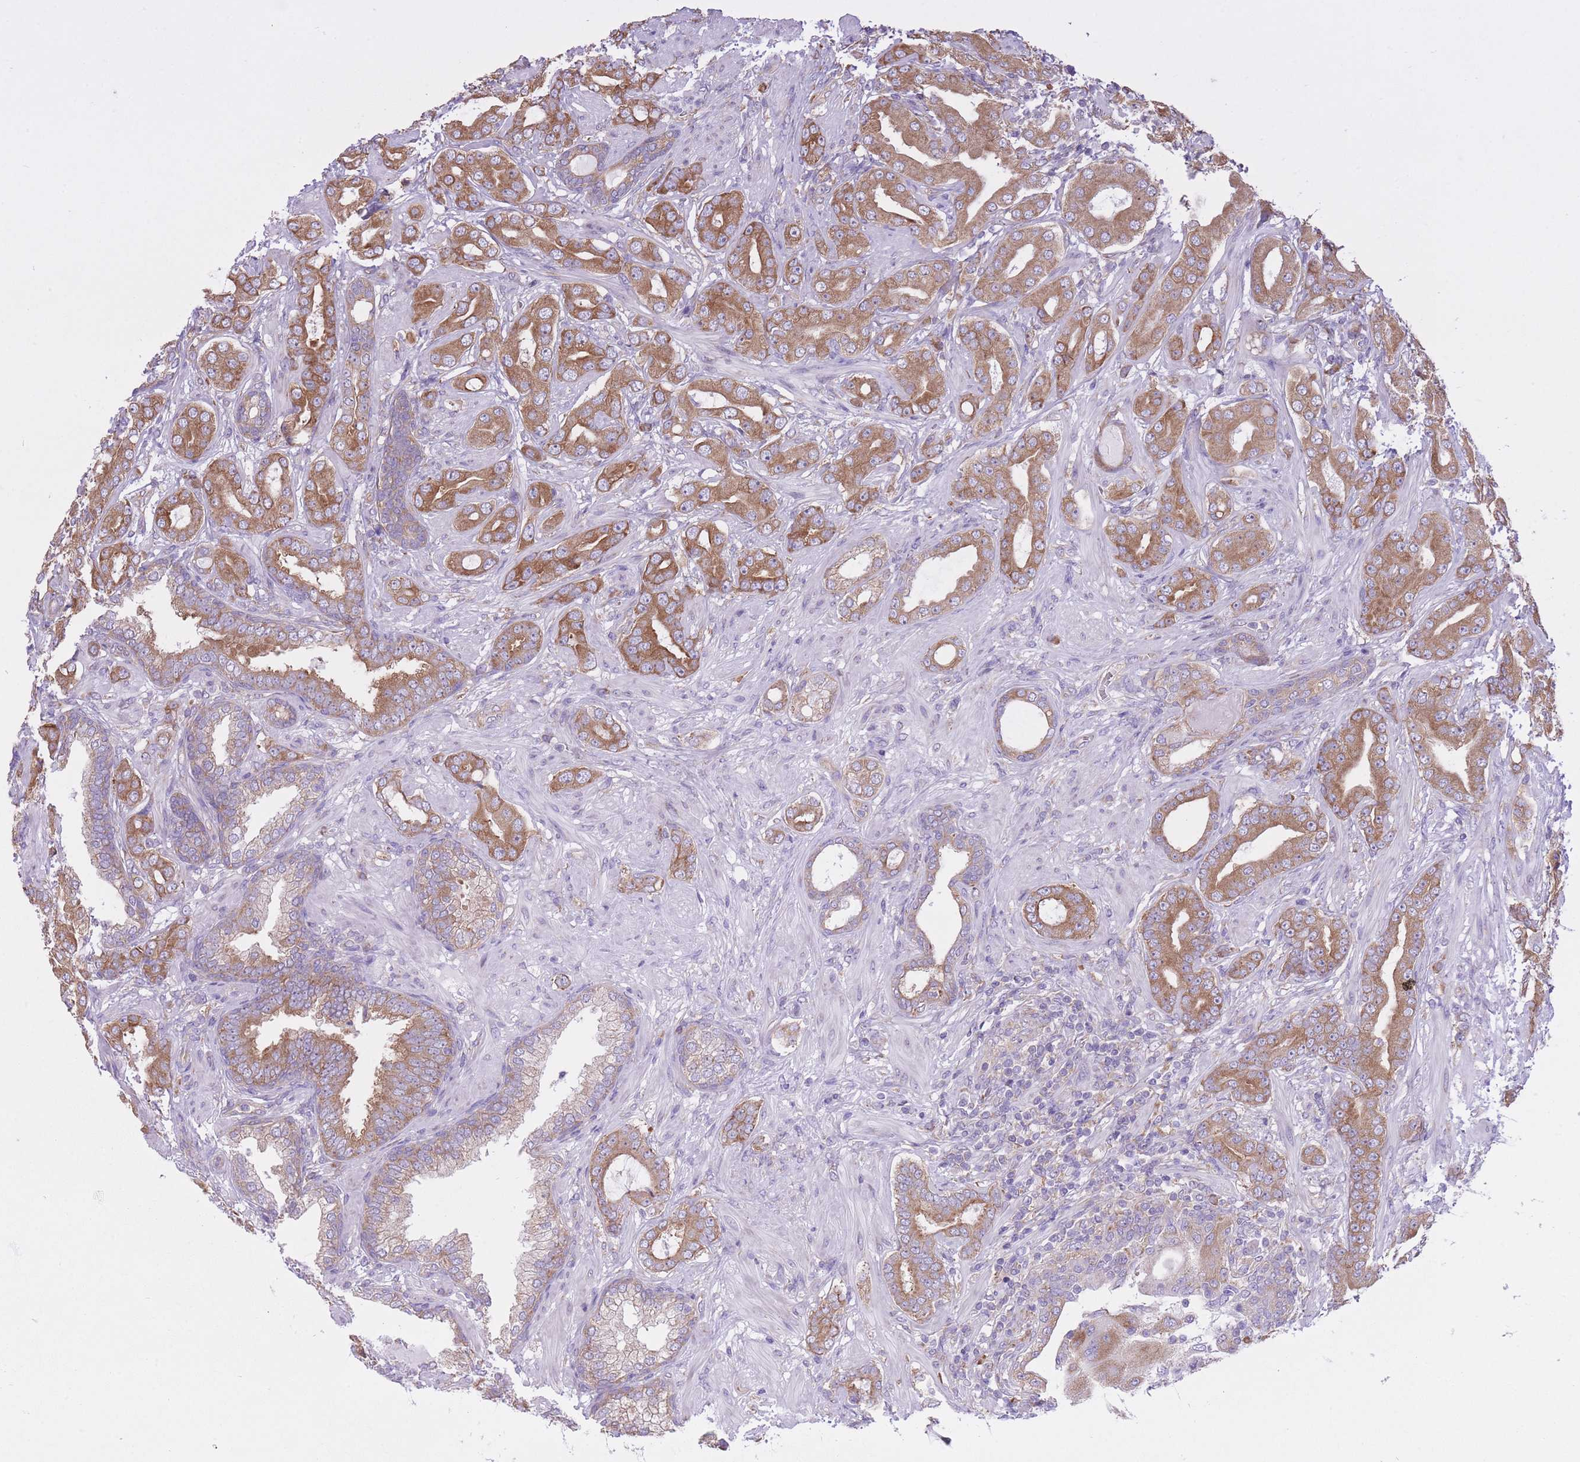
{"staining": {"intensity": "moderate", "quantity": ">75%", "location": "cytoplasmic/membranous"}, "tissue": "prostate cancer", "cell_type": "Tumor cells", "image_type": "cancer", "snomed": [{"axis": "morphology", "description": "Adenocarcinoma, Low grade"}, {"axis": "topography", "description": "Prostate"}], "caption": "A high-resolution histopathology image shows immunohistochemistry (IHC) staining of prostate cancer, which demonstrates moderate cytoplasmic/membranous positivity in approximately >75% of tumor cells.", "gene": "ZNF501", "patient": {"sex": "male", "age": 57}}